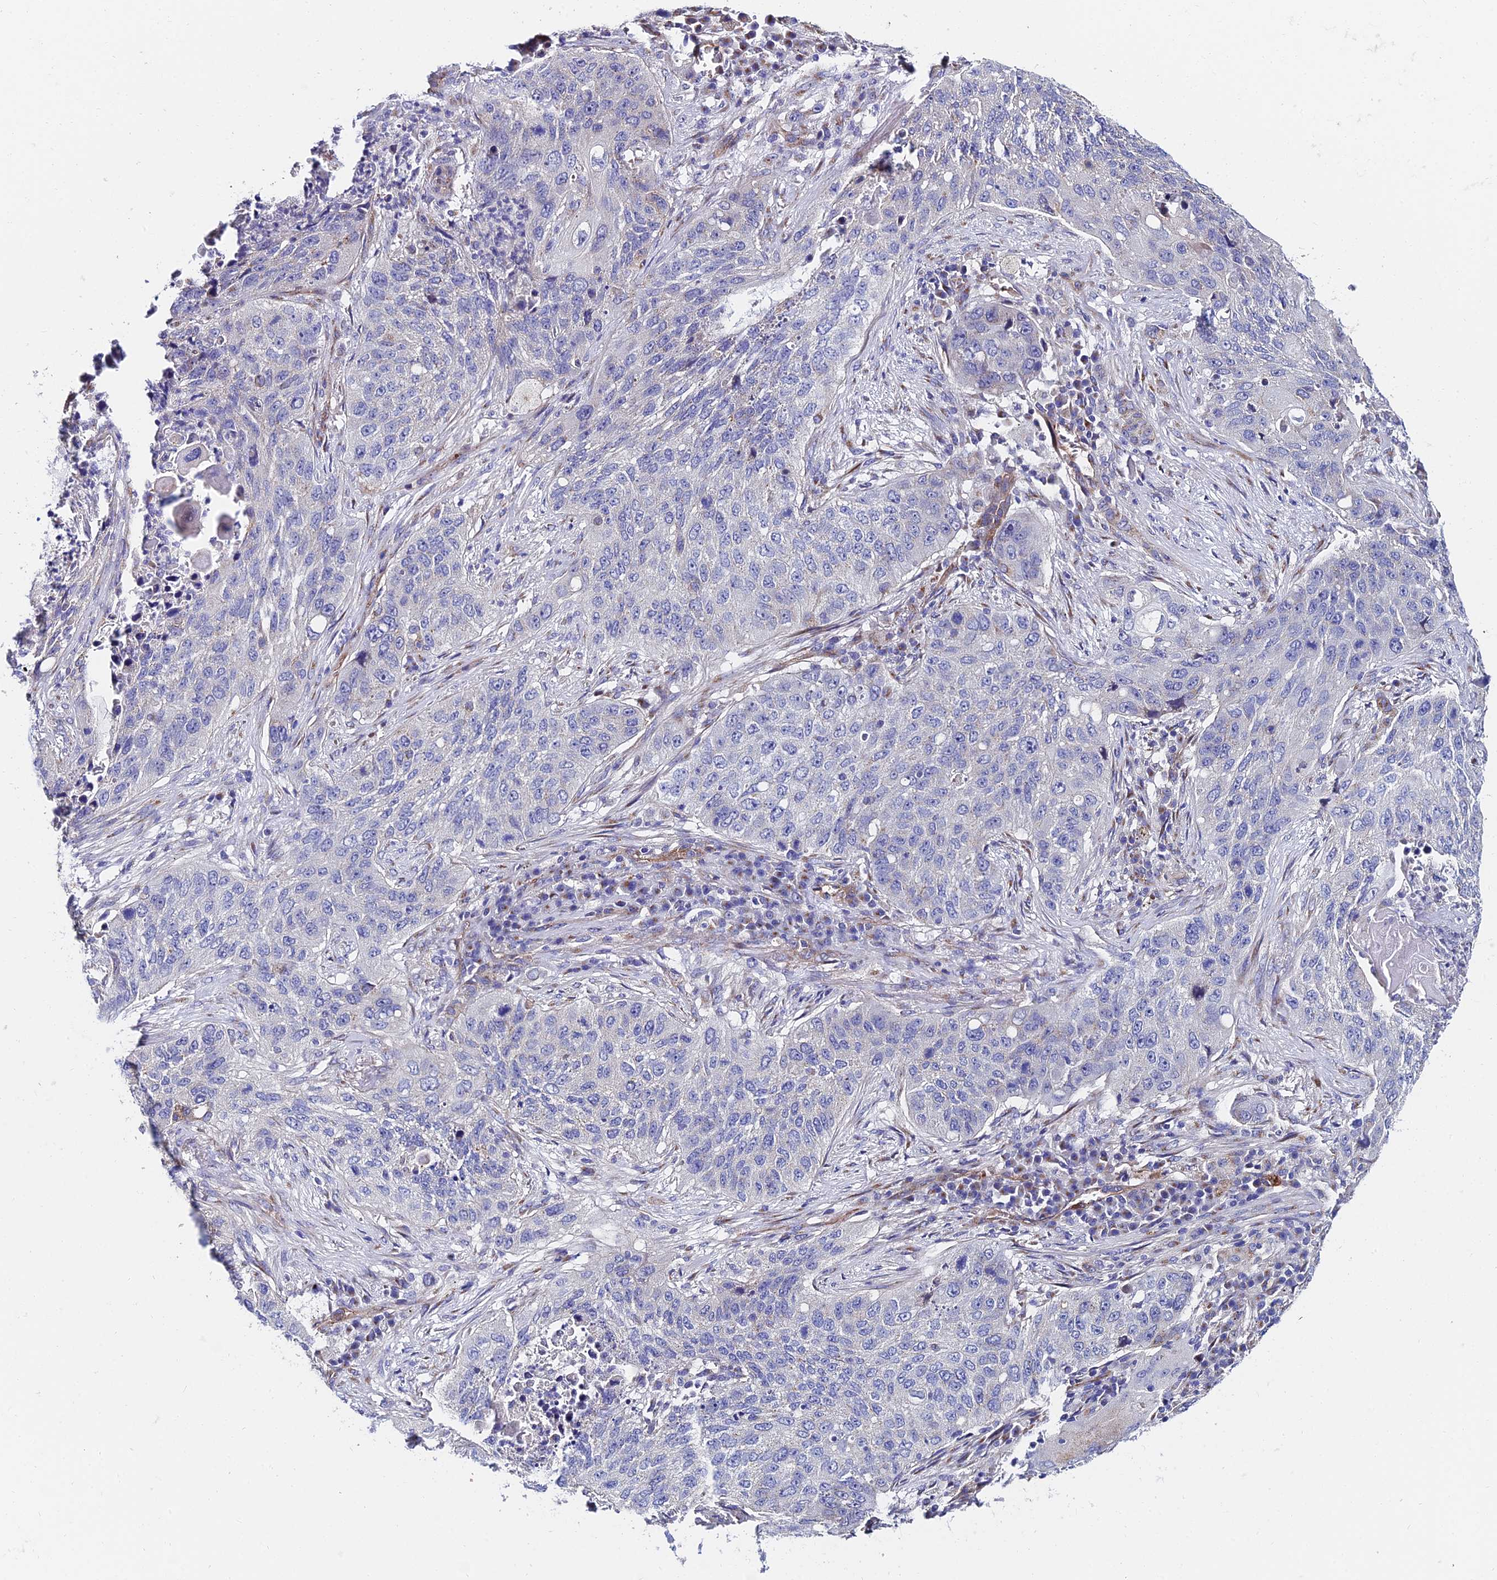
{"staining": {"intensity": "negative", "quantity": "none", "location": "none"}, "tissue": "lung cancer", "cell_type": "Tumor cells", "image_type": "cancer", "snomed": [{"axis": "morphology", "description": "Squamous cell carcinoma, NOS"}, {"axis": "topography", "description": "Lung"}], "caption": "This photomicrograph is of lung squamous cell carcinoma stained with immunohistochemistry (IHC) to label a protein in brown with the nuclei are counter-stained blue. There is no expression in tumor cells.", "gene": "ADGRF3", "patient": {"sex": "female", "age": 63}}